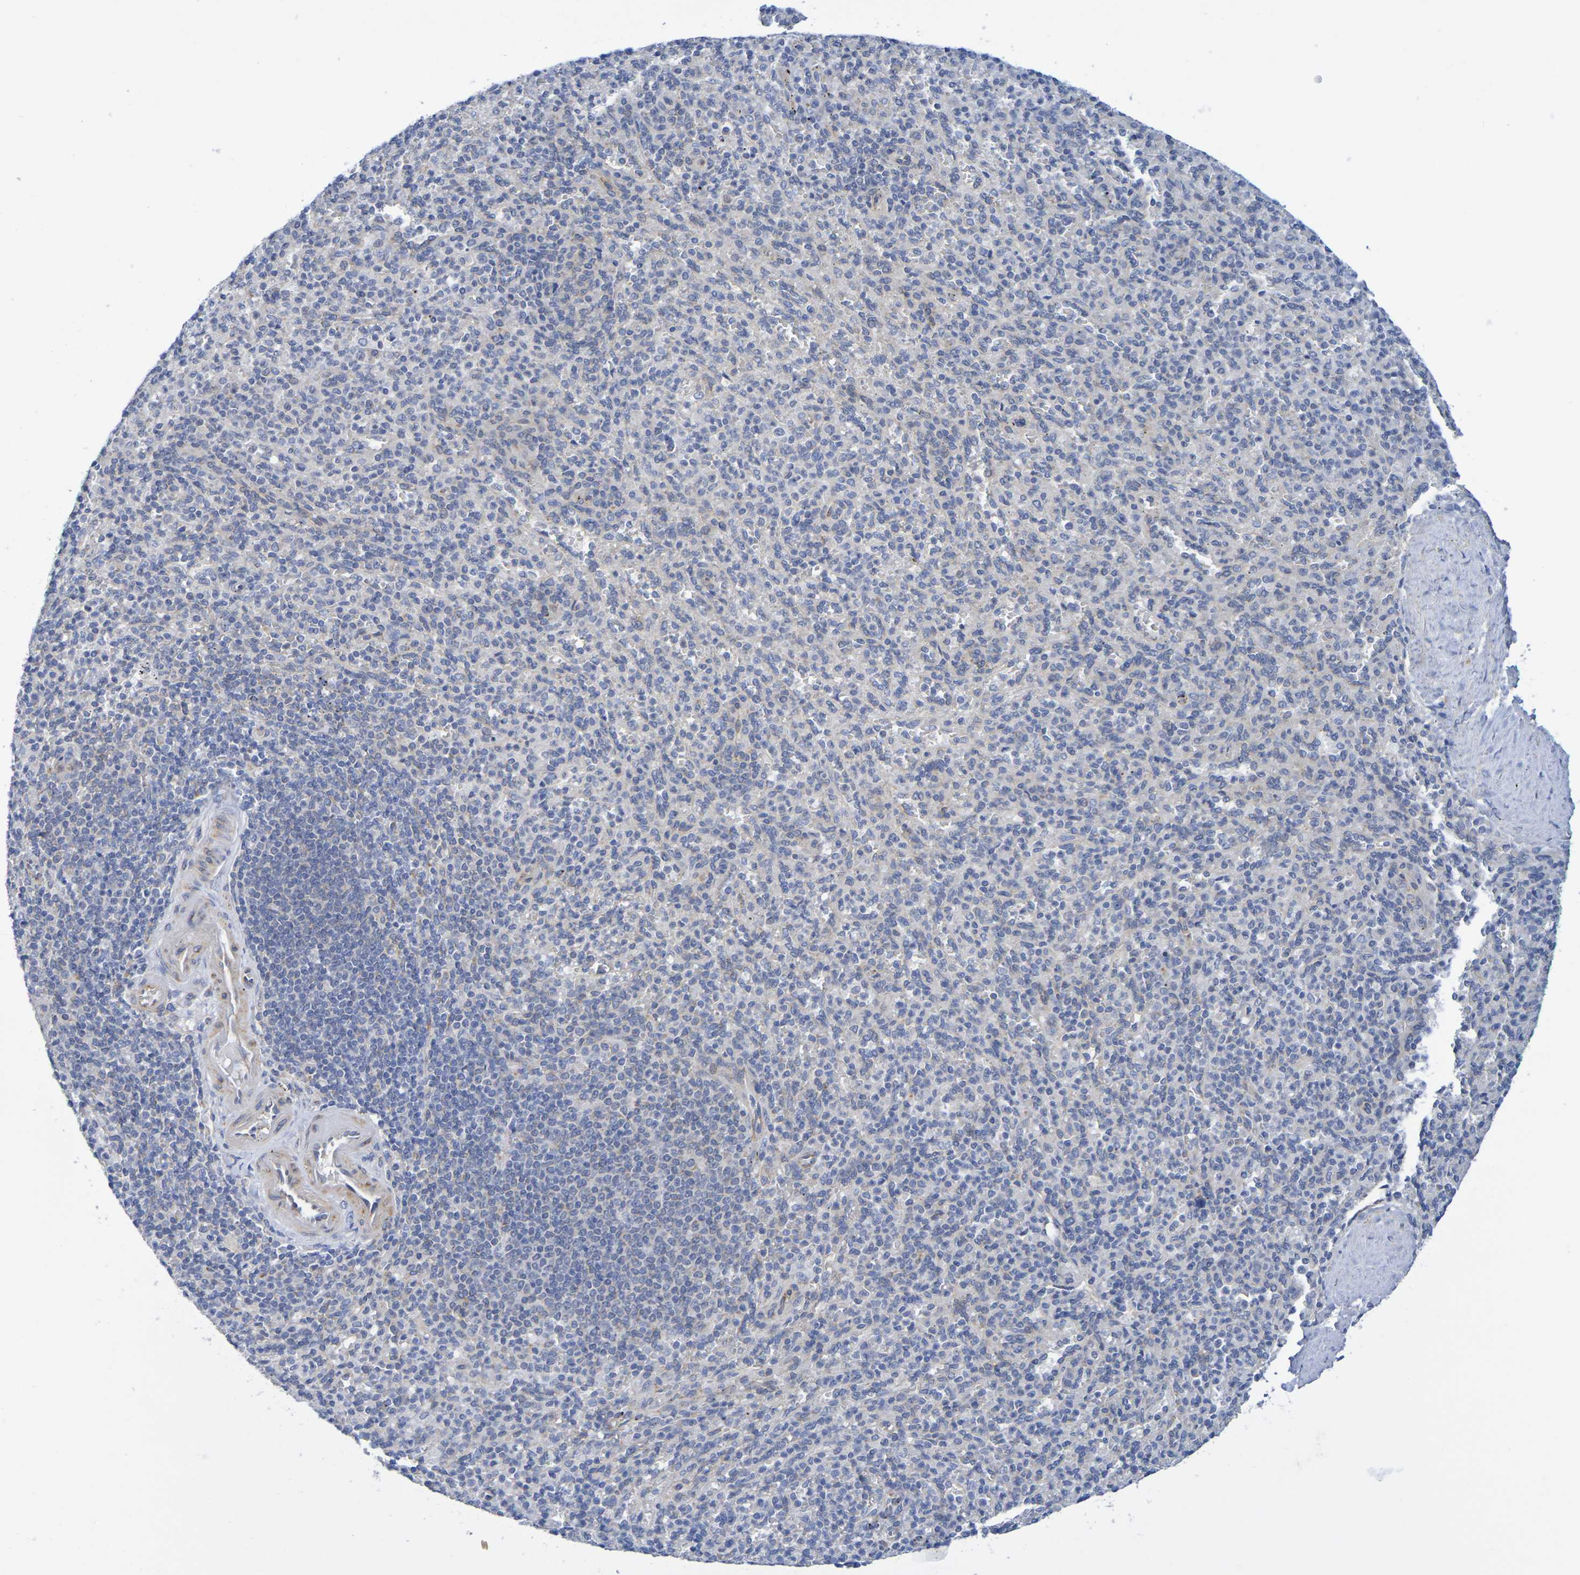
{"staining": {"intensity": "weak", "quantity": "<25%", "location": "cytoplasmic/membranous"}, "tissue": "spleen", "cell_type": "Cells in red pulp", "image_type": "normal", "snomed": [{"axis": "morphology", "description": "Normal tissue, NOS"}, {"axis": "topography", "description": "Spleen"}], "caption": "The histopathology image displays no staining of cells in red pulp in unremarkable spleen. (Brightfield microscopy of DAB IHC at high magnification).", "gene": "TMCC3", "patient": {"sex": "male", "age": 36}}